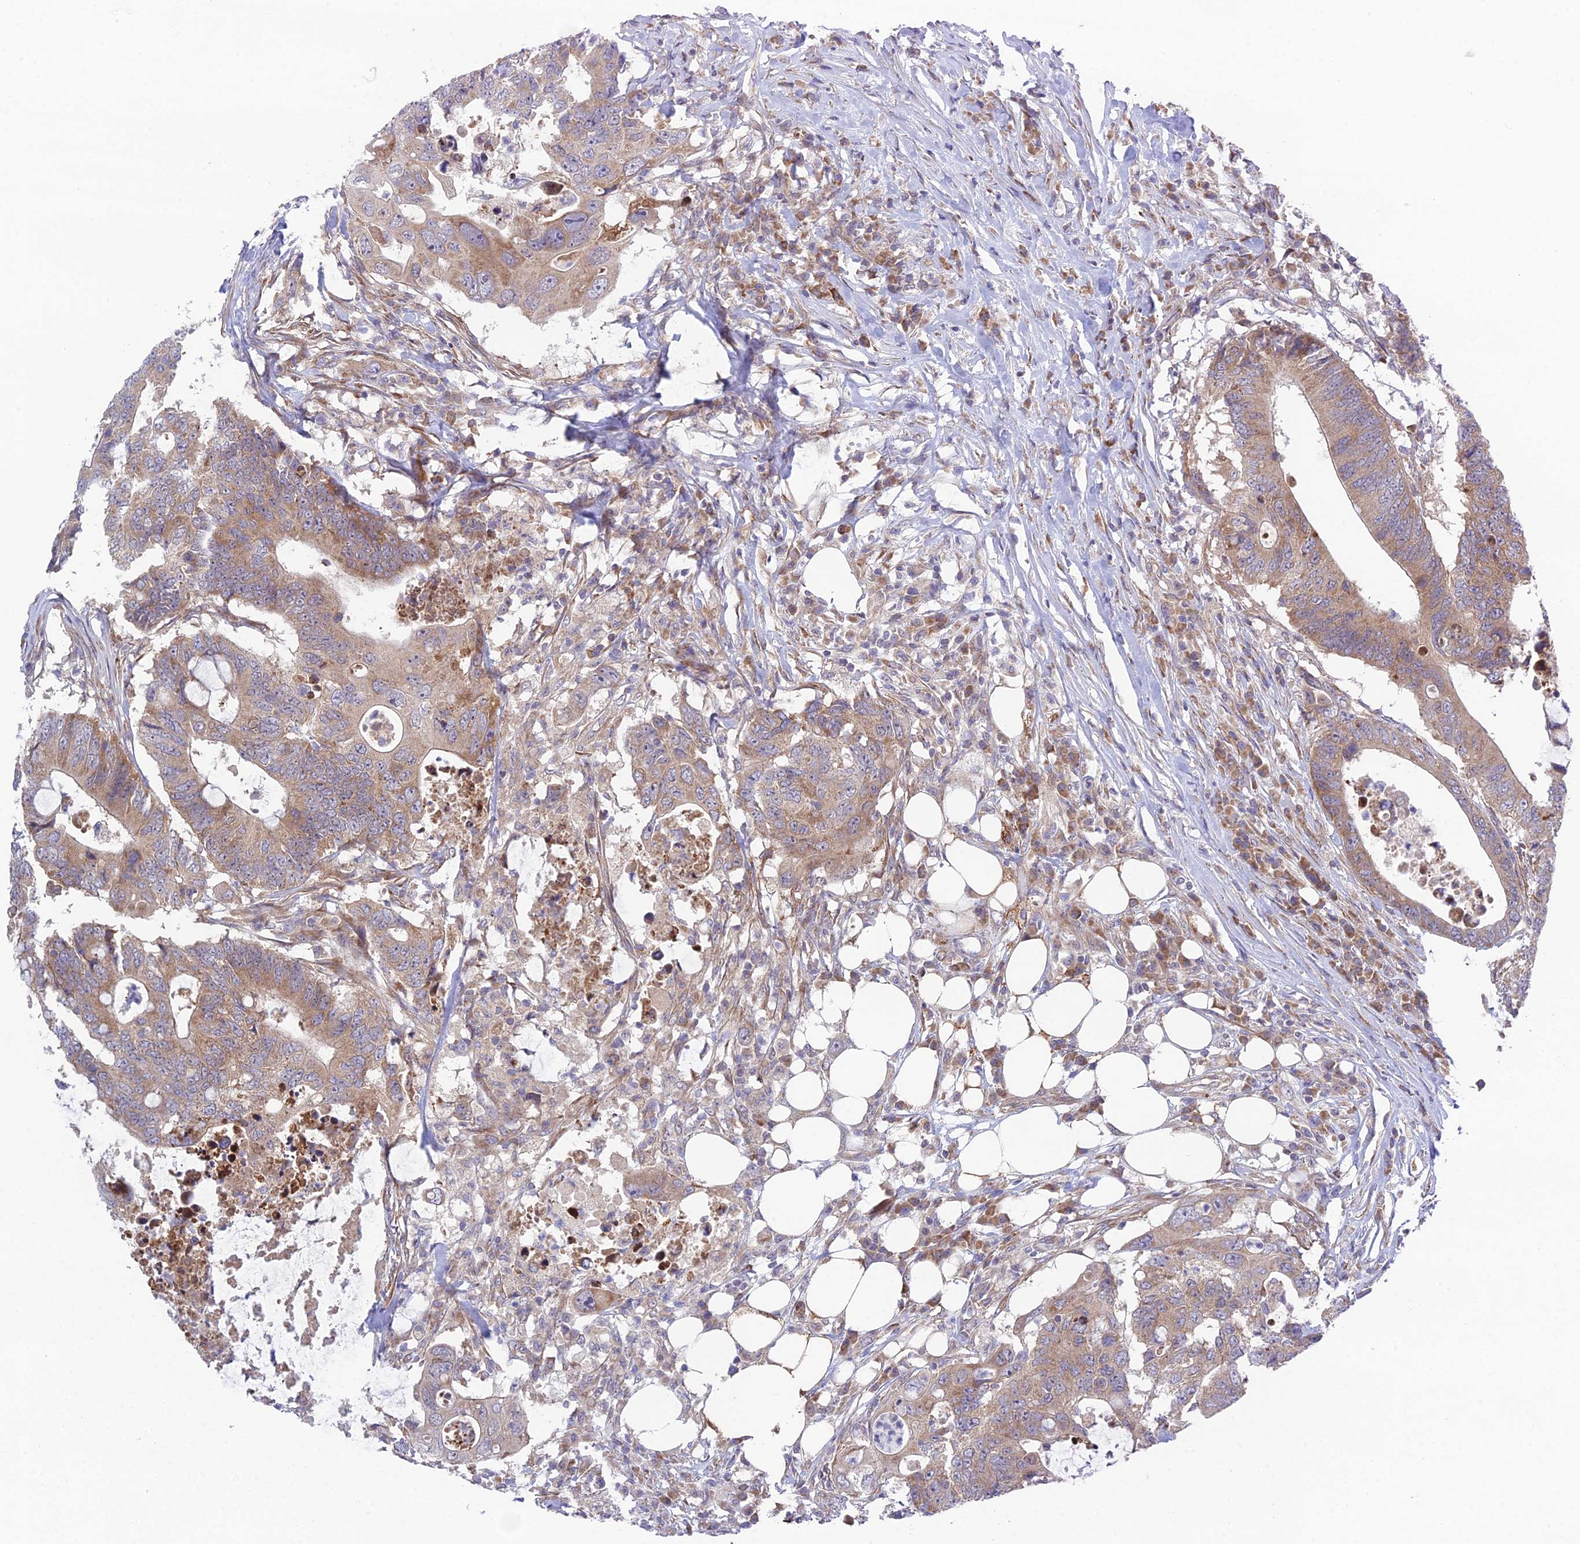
{"staining": {"intensity": "moderate", "quantity": ">75%", "location": "cytoplasmic/membranous"}, "tissue": "colorectal cancer", "cell_type": "Tumor cells", "image_type": "cancer", "snomed": [{"axis": "morphology", "description": "Adenocarcinoma, NOS"}, {"axis": "topography", "description": "Colon"}], "caption": "Immunohistochemical staining of human colorectal adenocarcinoma reveals medium levels of moderate cytoplasmic/membranous protein staining in approximately >75% of tumor cells.", "gene": "INCA1", "patient": {"sex": "male", "age": 71}}